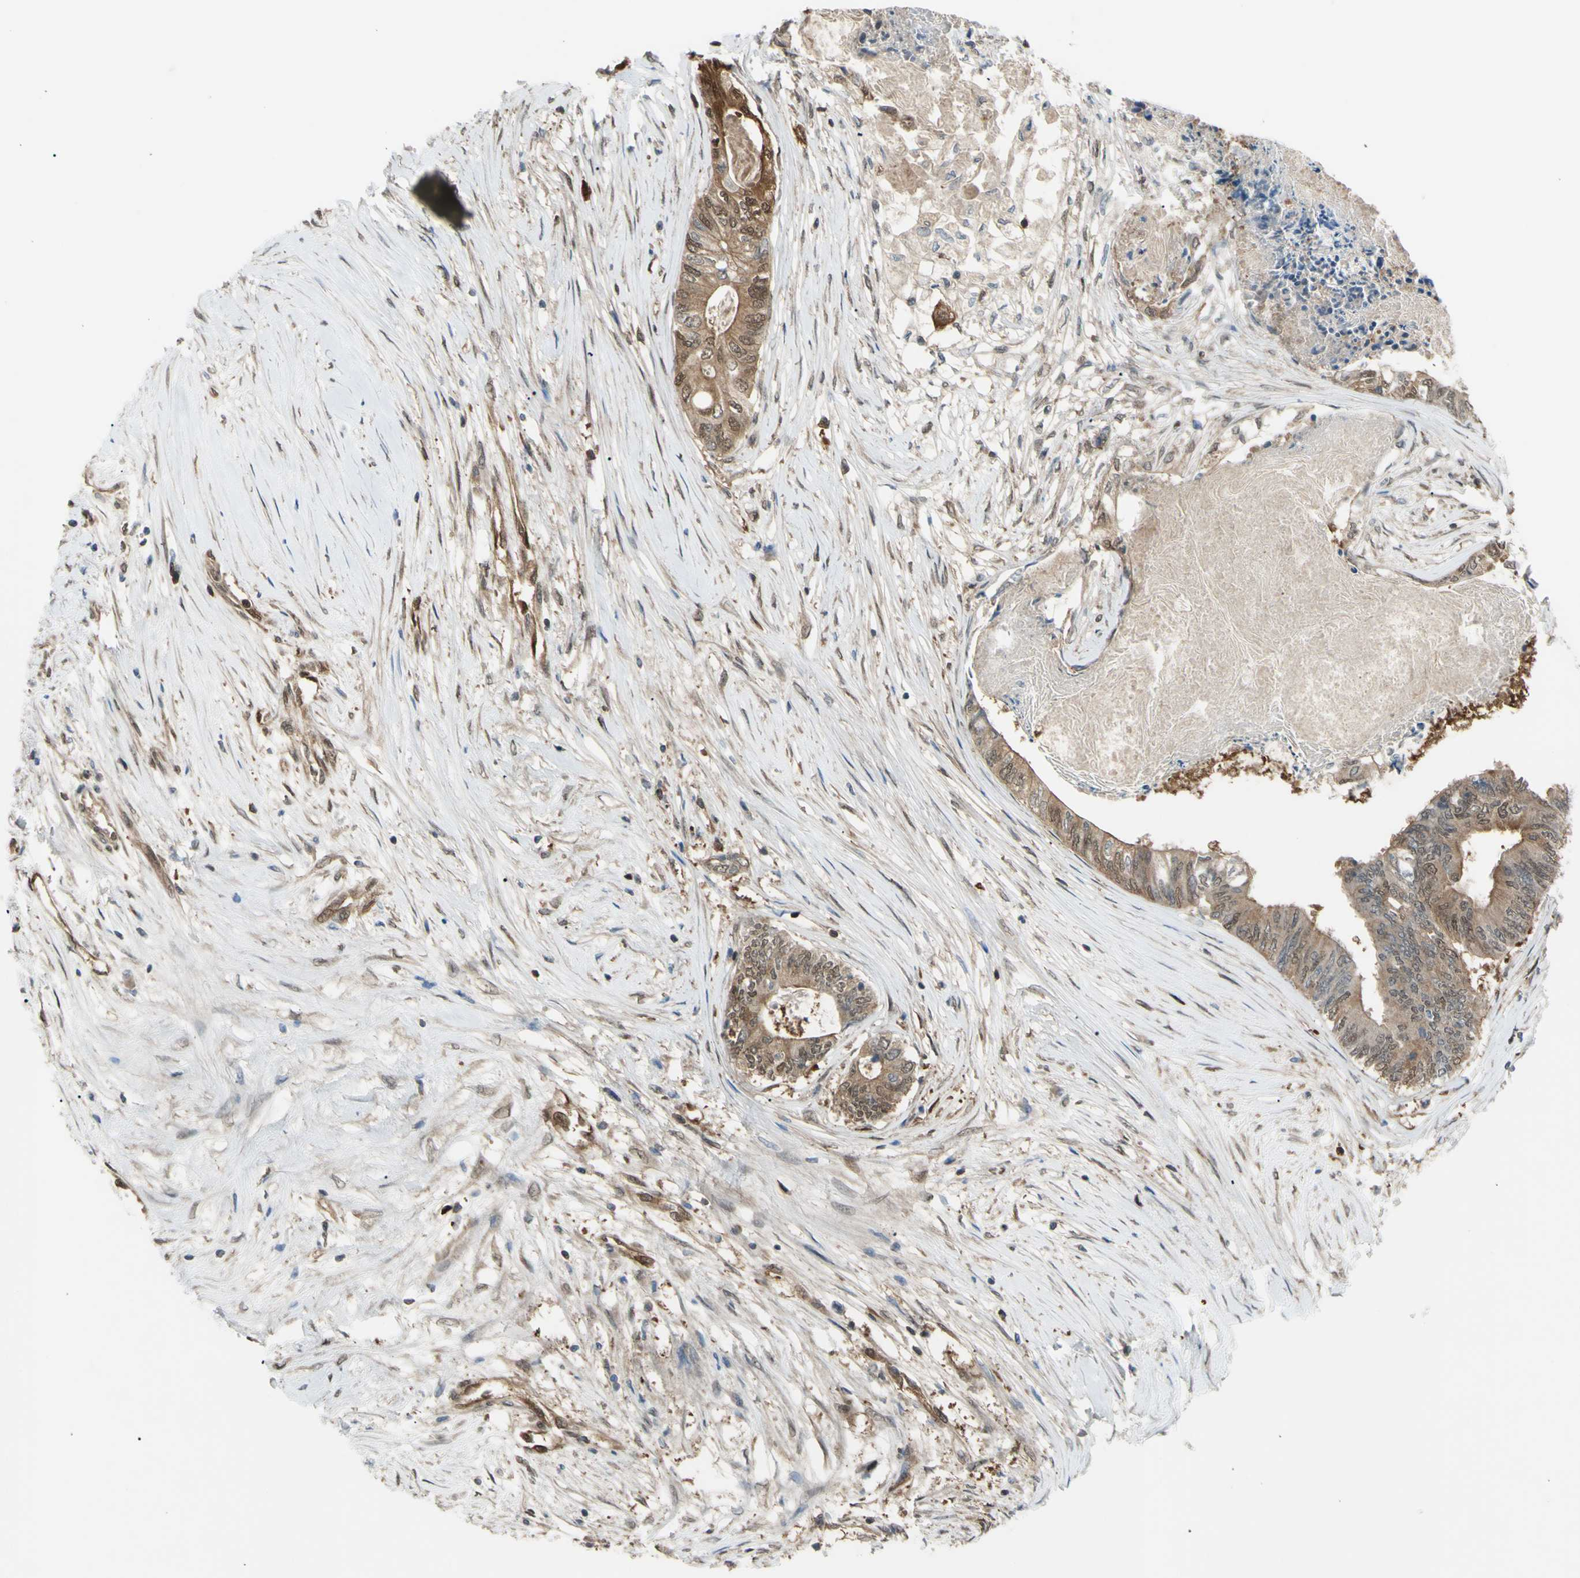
{"staining": {"intensity": "moderate", "quantity": ">75%", "location": "cytoplasmic/membranous"}, "tissue": "colorectal cancer", "cell_type": "Tumor cells", "image_type": "cancer", "snomed": [{"axis": "morphology", "description": "Adenocarcinoma, NOS"}, {"axis": "topography", "description": "Rectum"}], "caption": "A histopathology image of adenocarcinoma (colorectal) stained for a protein reveals moderate cytoplasmic/membranous brown staining in tumor cells.", "gene": "YWHAQ", "patient": {"sex": "male", "age": 63}}